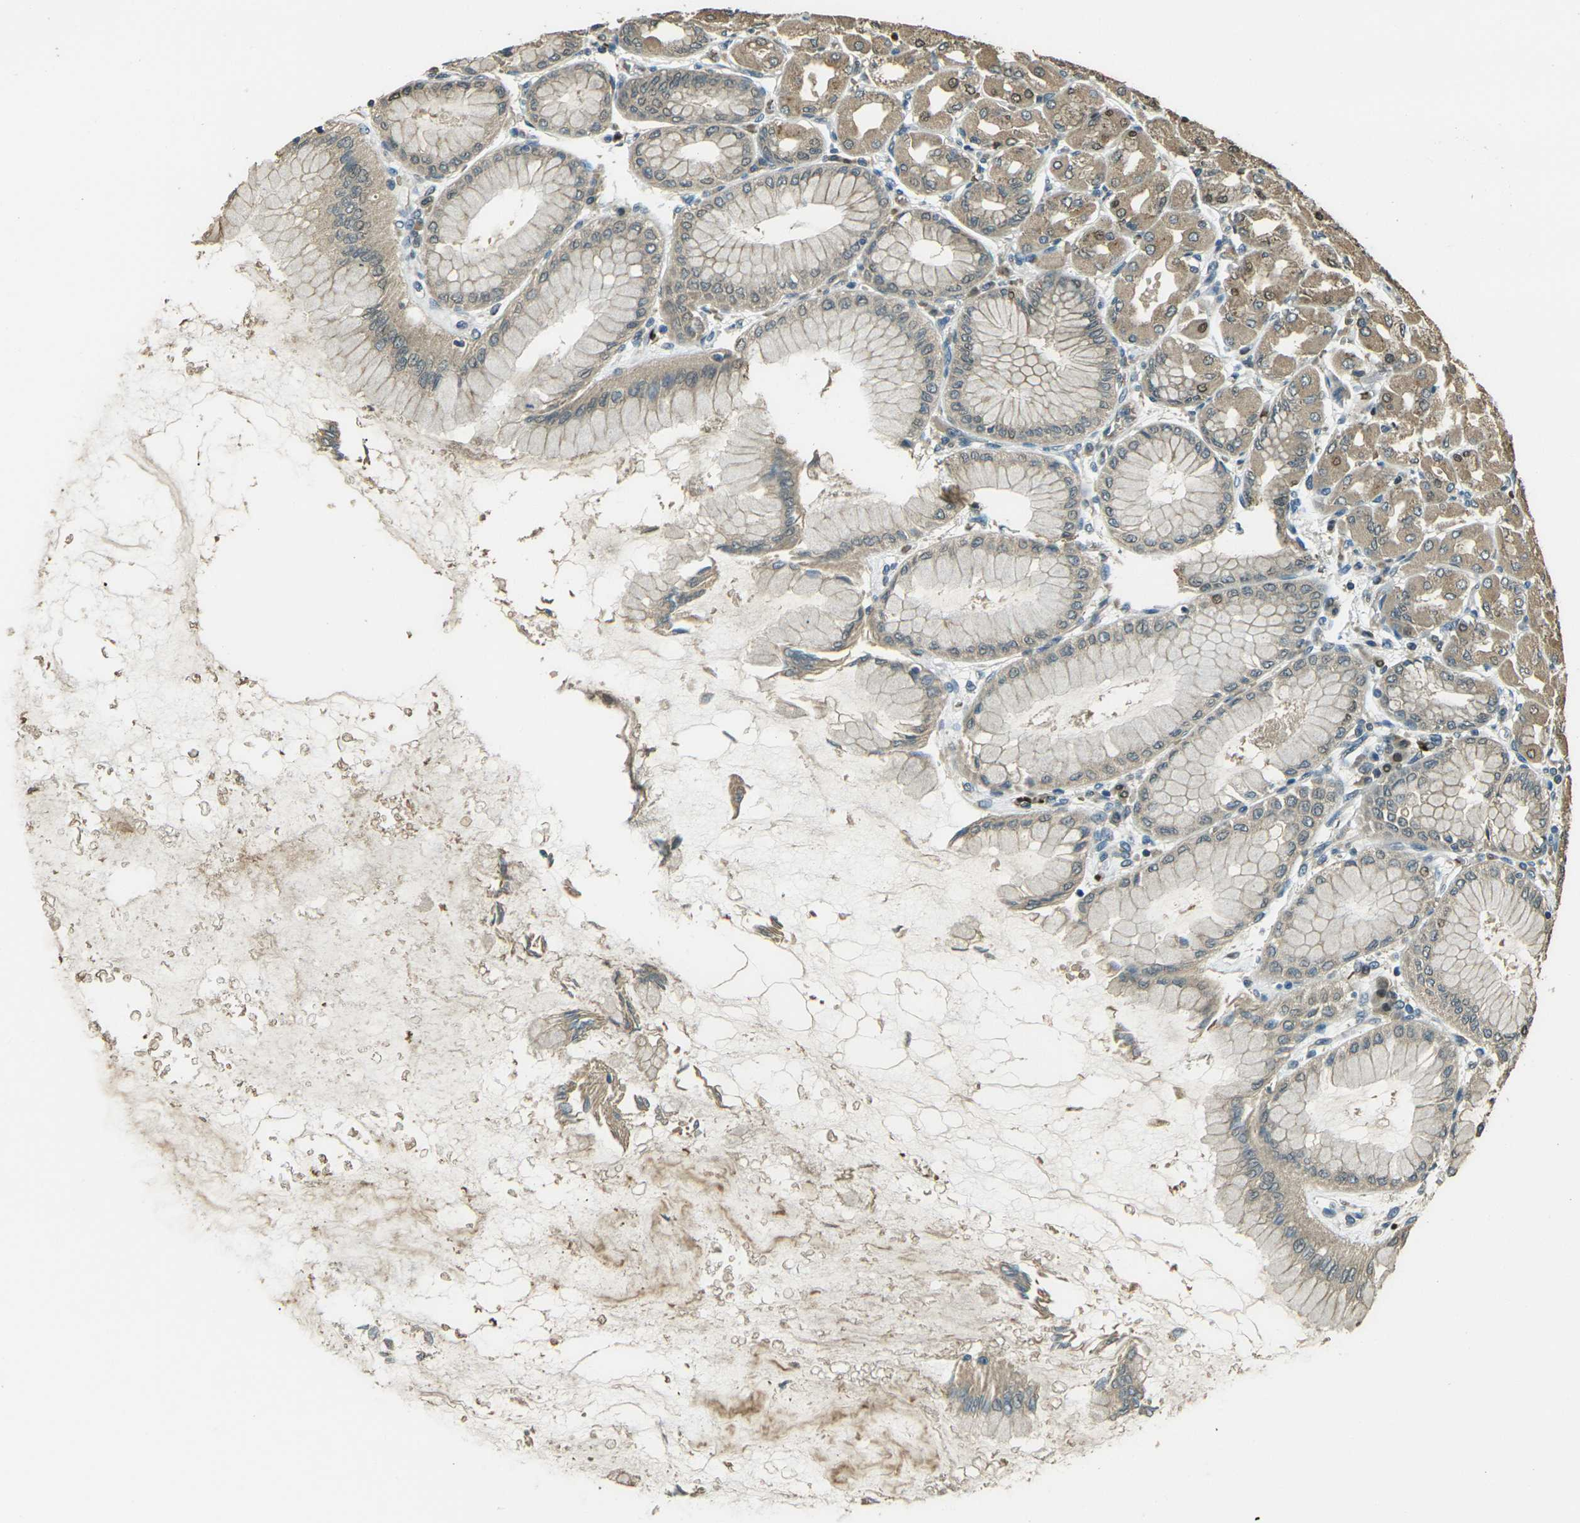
{"staining": {"intensity": "moderate", "quantity": ">75%", "location": "cytoplasmic/membranous"}, "tissue": "stomach", "cell_type": "Glandular cells", "image_type": "normal", "snomed": [{"axis": "morphology", "description": "Normal tissue, NOS"}, {"axis": "topography", "description": "Stomach, upper"}], "caption": "The micrograph reveals staining of unremarkable stomach, revealing moderate cytoplasmic/membranous protein positivity (brown color) within glandular cells. (DAB (3,3'-diaminobenzidine) IHC, brown staining for protein, blue staining for nuclei).", "gene": "TOR1A", "patient": {"sex": "female", "age": 56}}